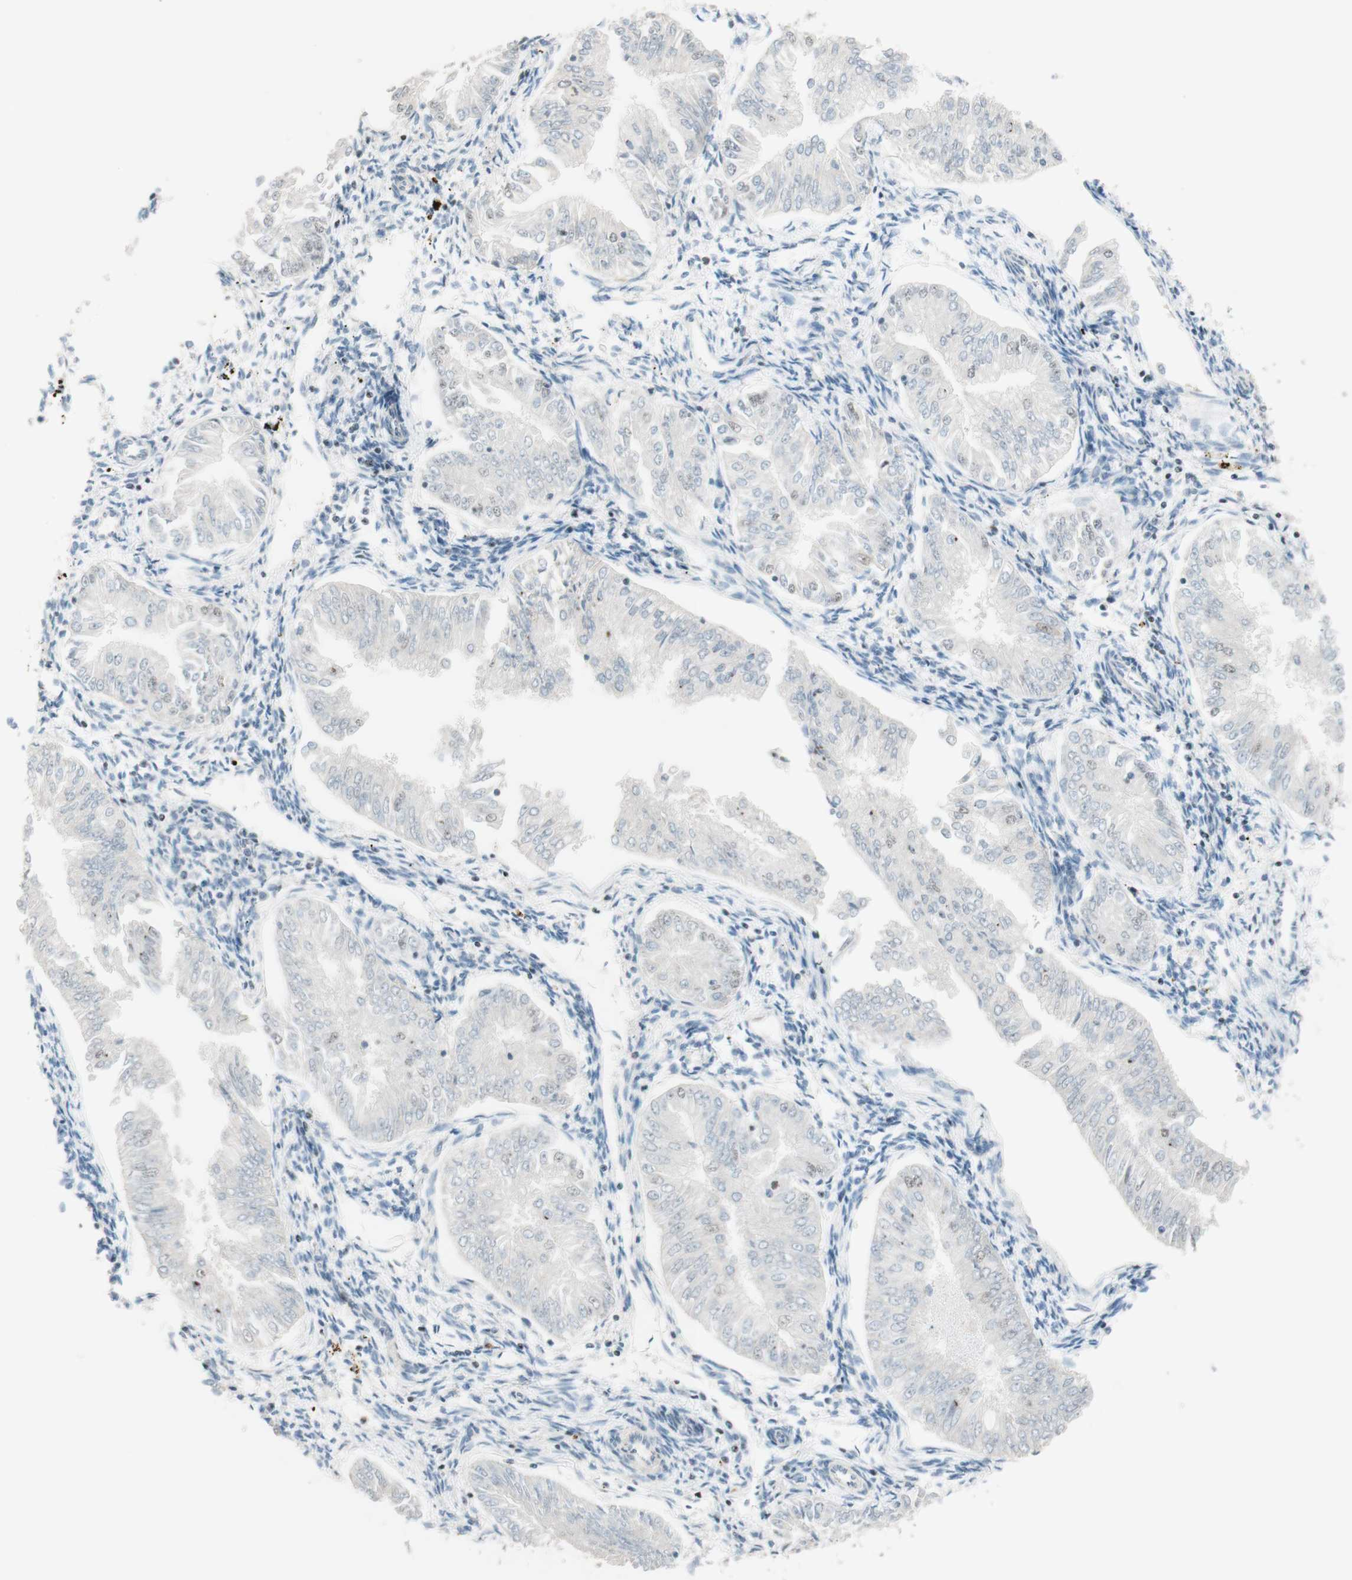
{"staining": {"intensity": "negative", "quantity": "none", "location": "none"}, "tissue": "endometrial cancer", "cell_type": "Tumor cells", "image_type": "cancer", "snomed": [{"axis": "morphology", "description": "Adenocarcinoma, NOS"}, {"axis": "topography", "description": "Endometrium"}], "caption": "Immunohistochemistry of human endometrial adenocarcinoma reveals no expression in tumor cells.", "gene": "JPH1", "patient": {"sex": "female", "age": 53}}